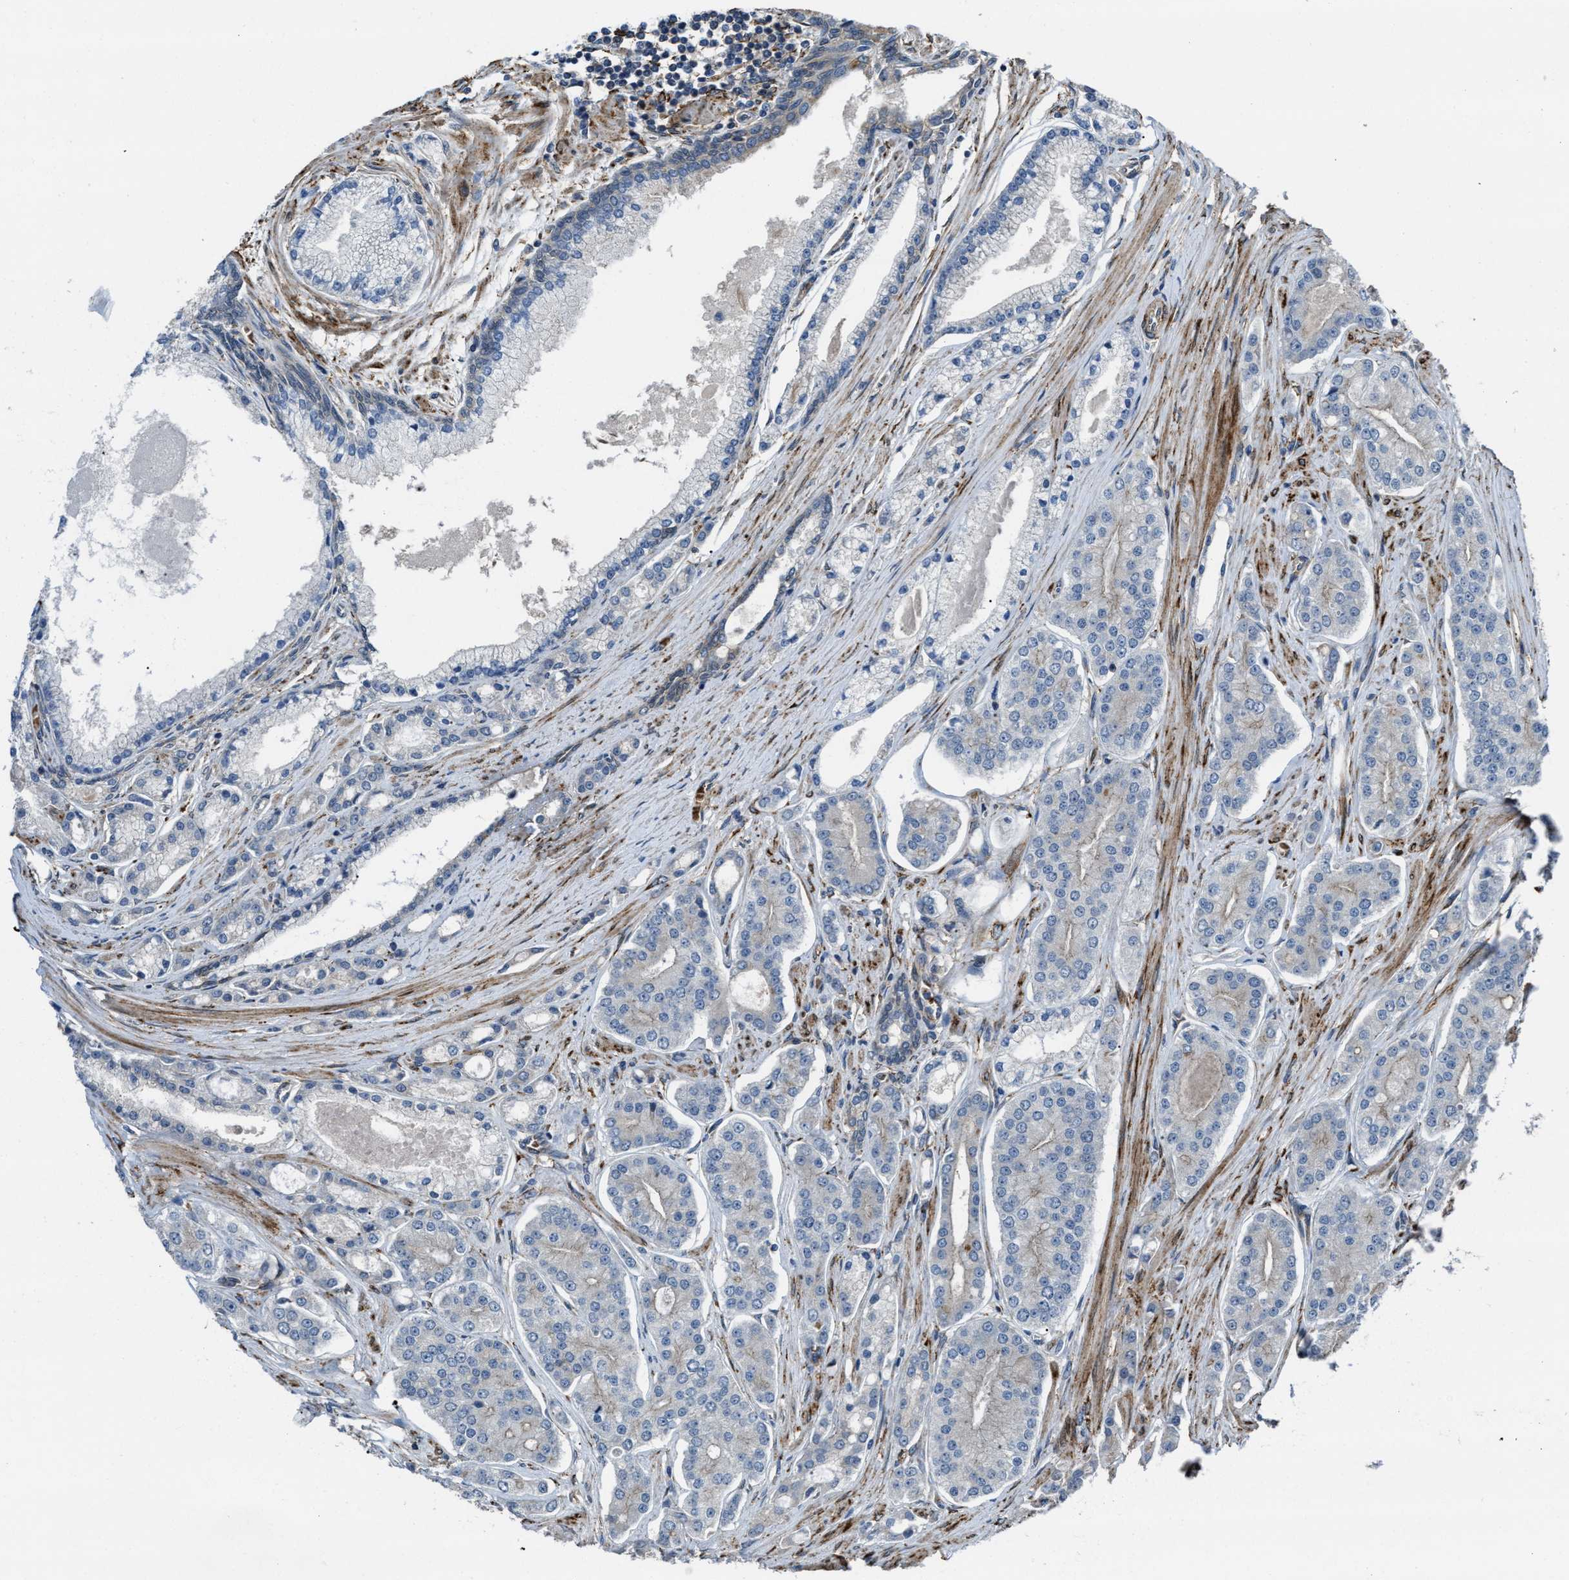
{"staining": {"intensity": "moderate", "quantity": "<25%", "location": "cytoplasmic/membranous"}, "tissue": "prostate cancer", "cell_type": "Tumor cells", "image_type": "cancer", "snomed": [{"axis": "morphology", "description": "Adenocarcinoma, High grade"}, {"axis": "topography", "description": "Prostate"}], "caption": "Immunohistochemistry image of neoplastic tissue: human prostate adenocarcinoma (high-grade) stained using immunohistochemistry (IHC) demonstrates low levels of moderate protein expression localized specifically in the cytoplasmic/membranous of tumor cells, appearing as a cytoplasmic/membranous brown color.", "gene": "SELENOM", "patient": {"sex": "male", "age": 71}}